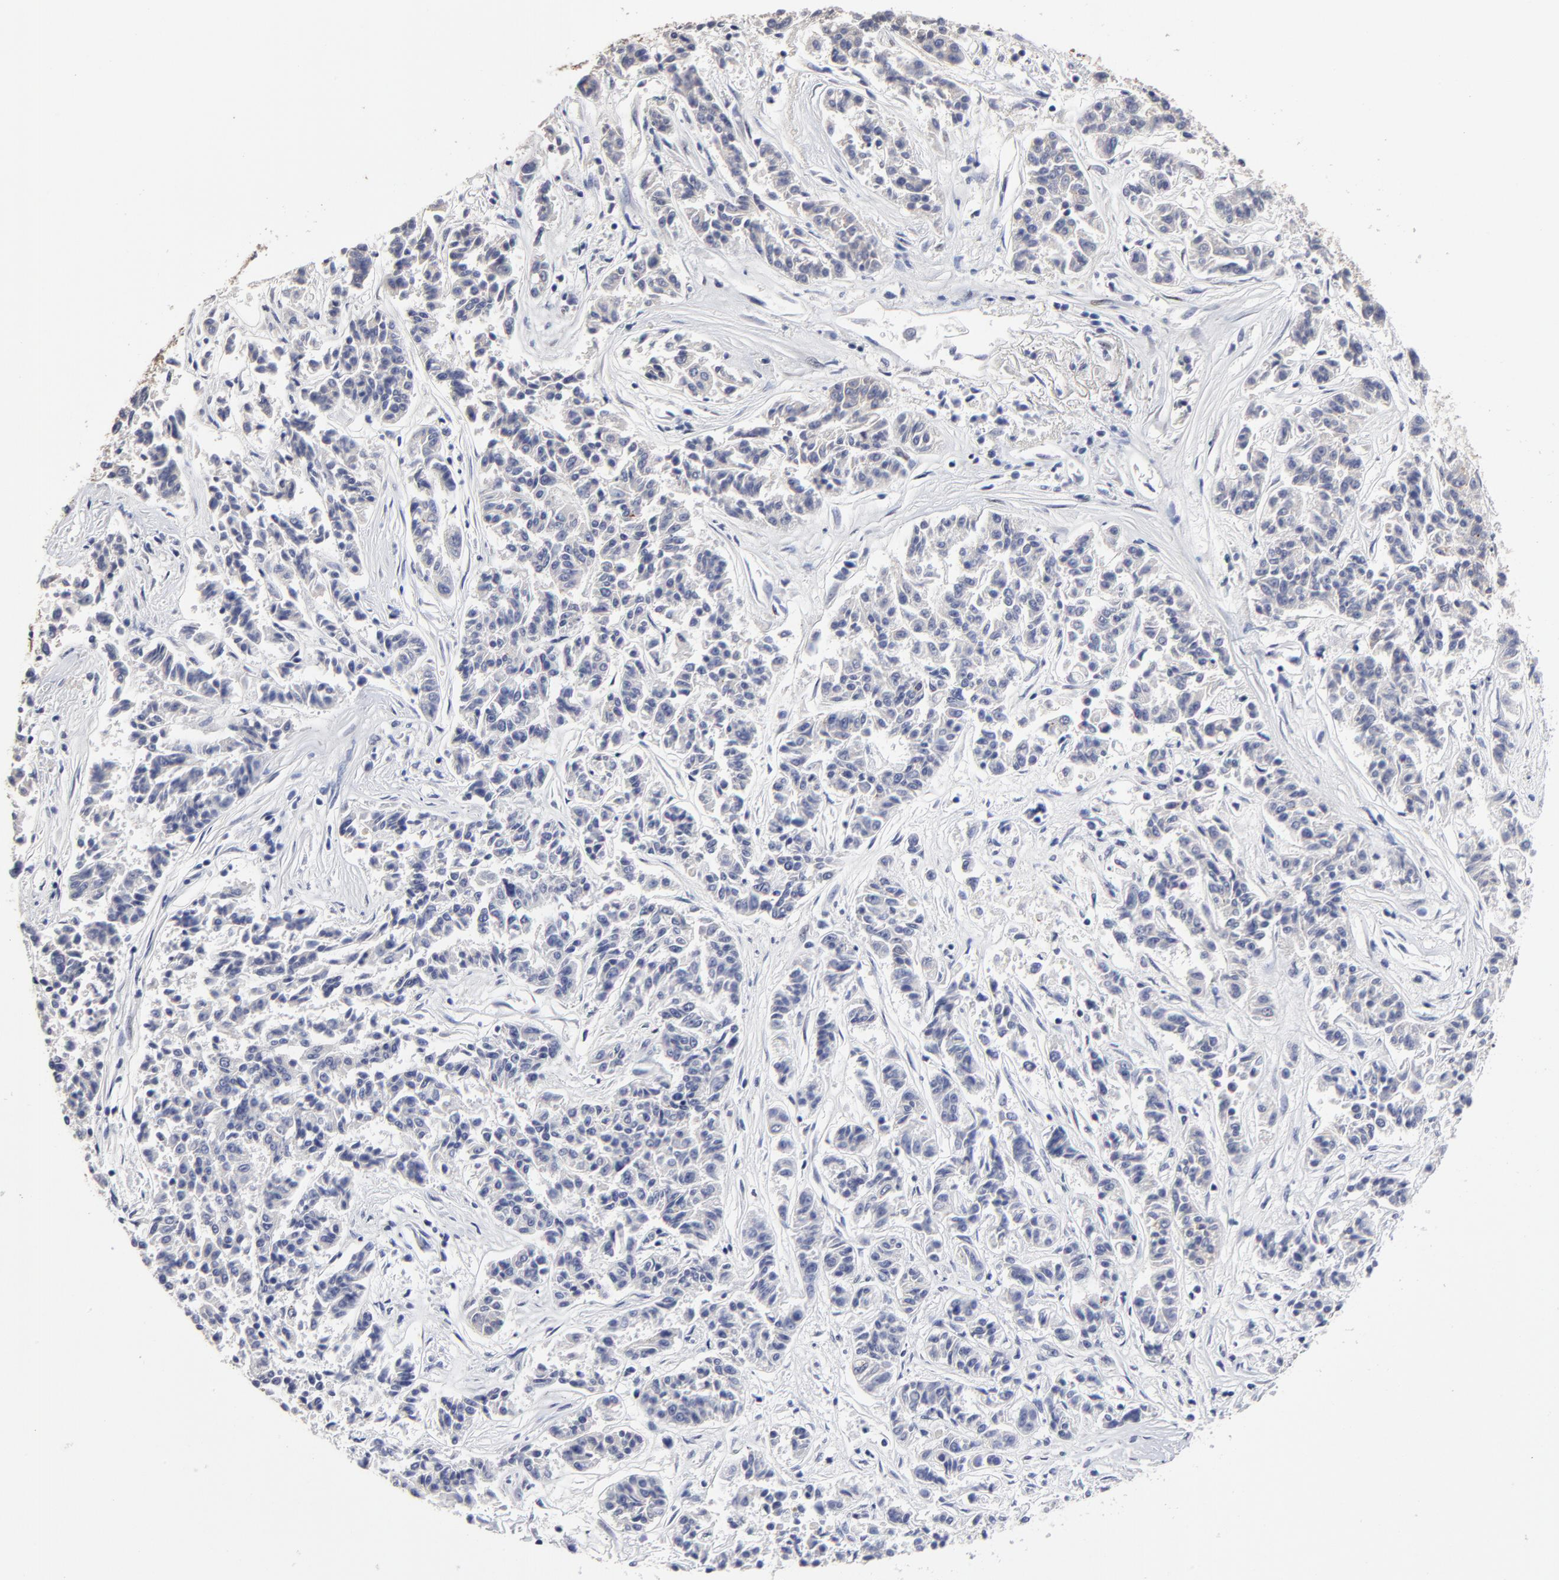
{"staining": {"intensity": "moderate", "quantity": "<25%", "location": "cytoplasmic/membranous"}, "tissue": "lung cancer", "cell_type": "Tumor cells", "image_type": "cancer", "snomed": [{"axis": "morphology", "description": "Adenocarcinoma, NOS"}, {"axis": "topography", "description": "Lung"}], "caption": "Lung cancer stained for a protein demonstrates moderate cytoplasmic/membranous positivity in tumor cells.", "gene": "CXADR", "patient": {"sex": "male", "age": 84}}